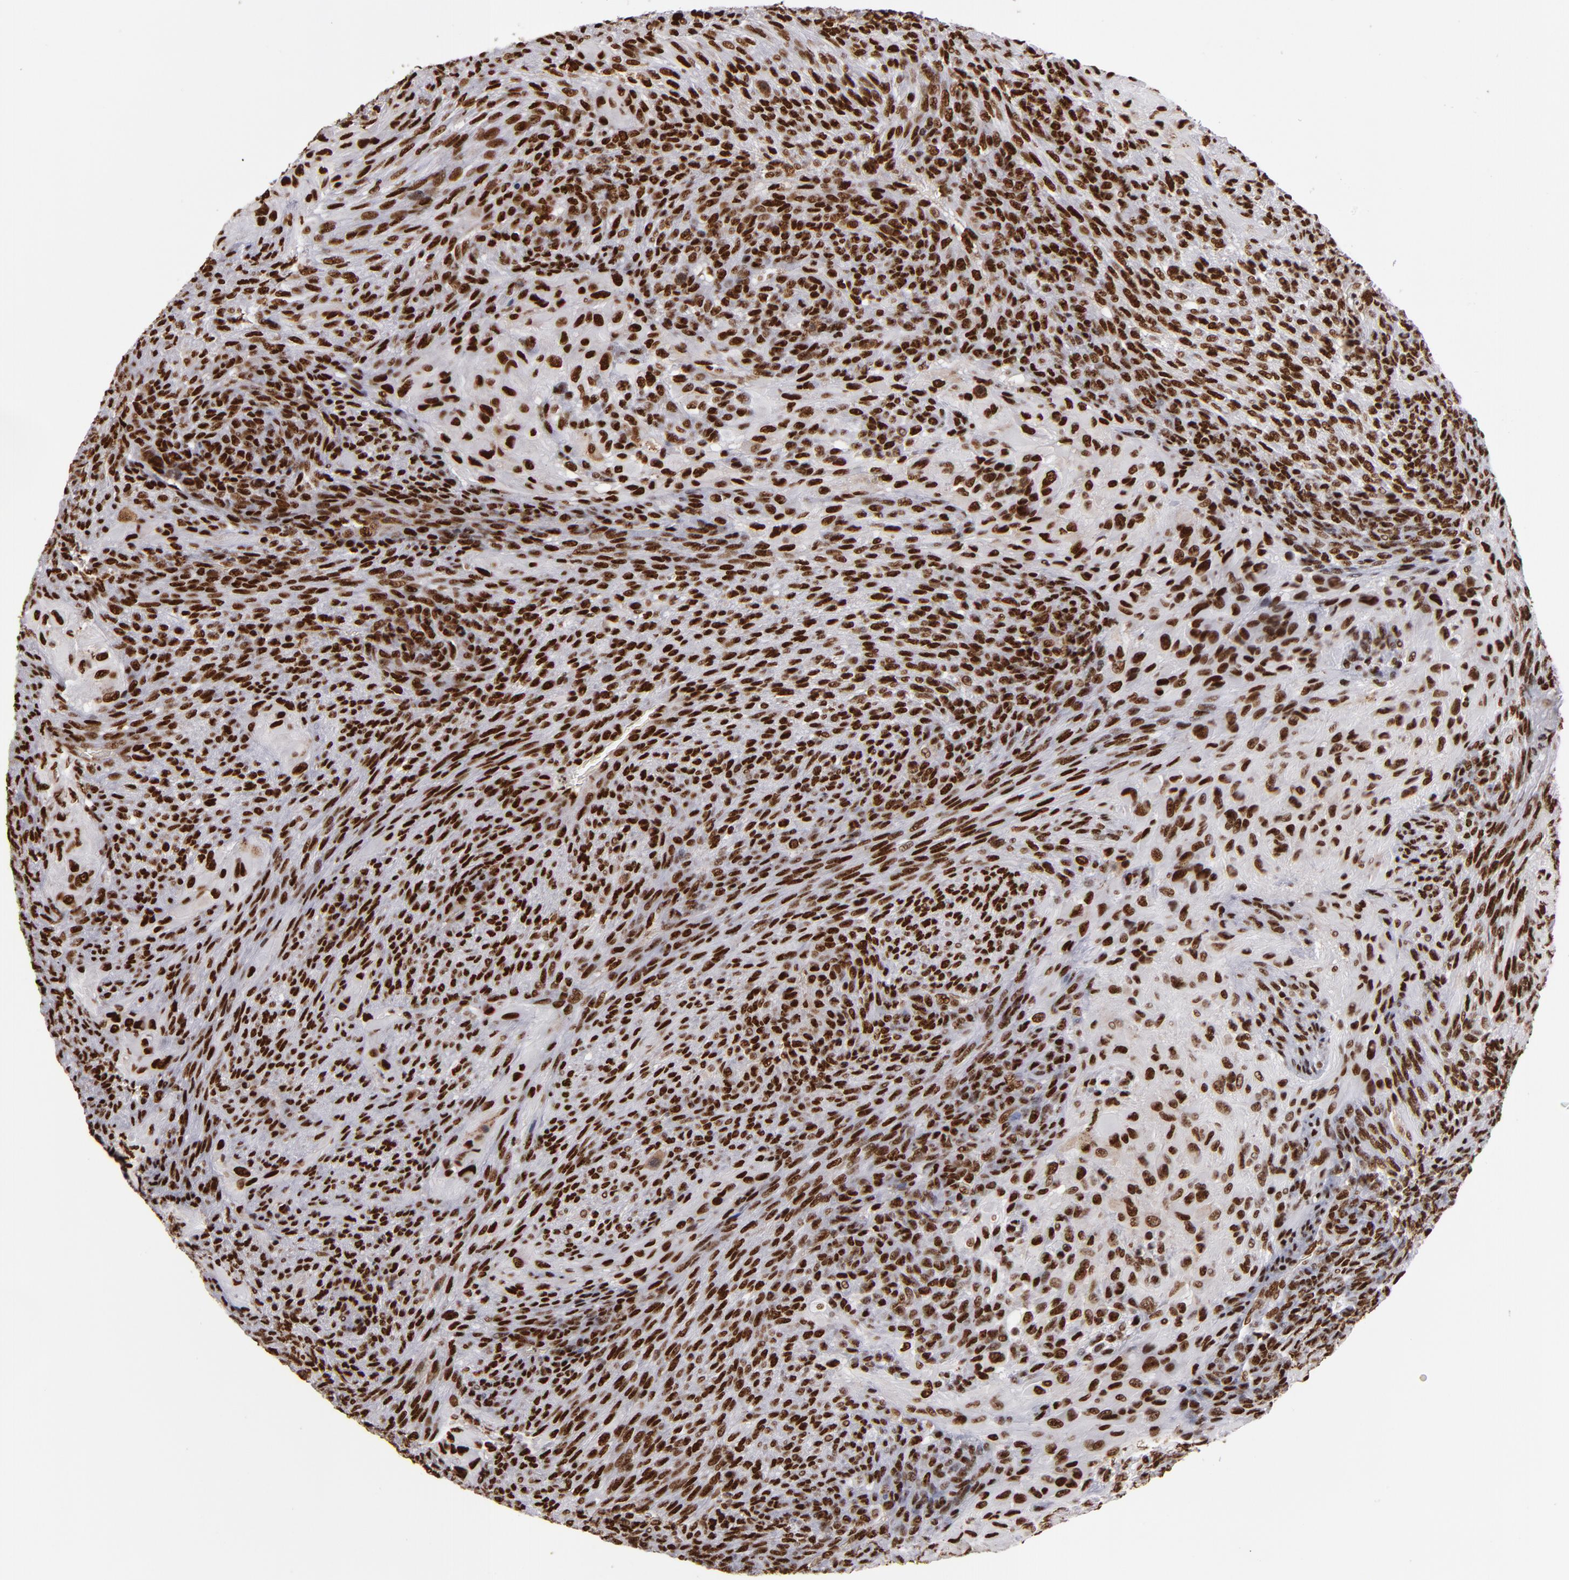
{"staining": {"intensity": "strong", "quantity": ">75%", "location": "nuclear"}, "tissue": "glioma", "cell_type": "Tumor cells", "image_type": "cancer", "snomed": [{"axis": "morphology", "description": "Glioma, malignant, High grade"}, {"axis": "topography", "description": "Cerebral cortex"}], "caption": "Human high-grade glioma (malignant) stained with a brown dye exhibits strong nuclear positive staining in approximately >75% of tumor cells.", "gene": "MRE11", "patient": {"sex": "female", "age": 55}}